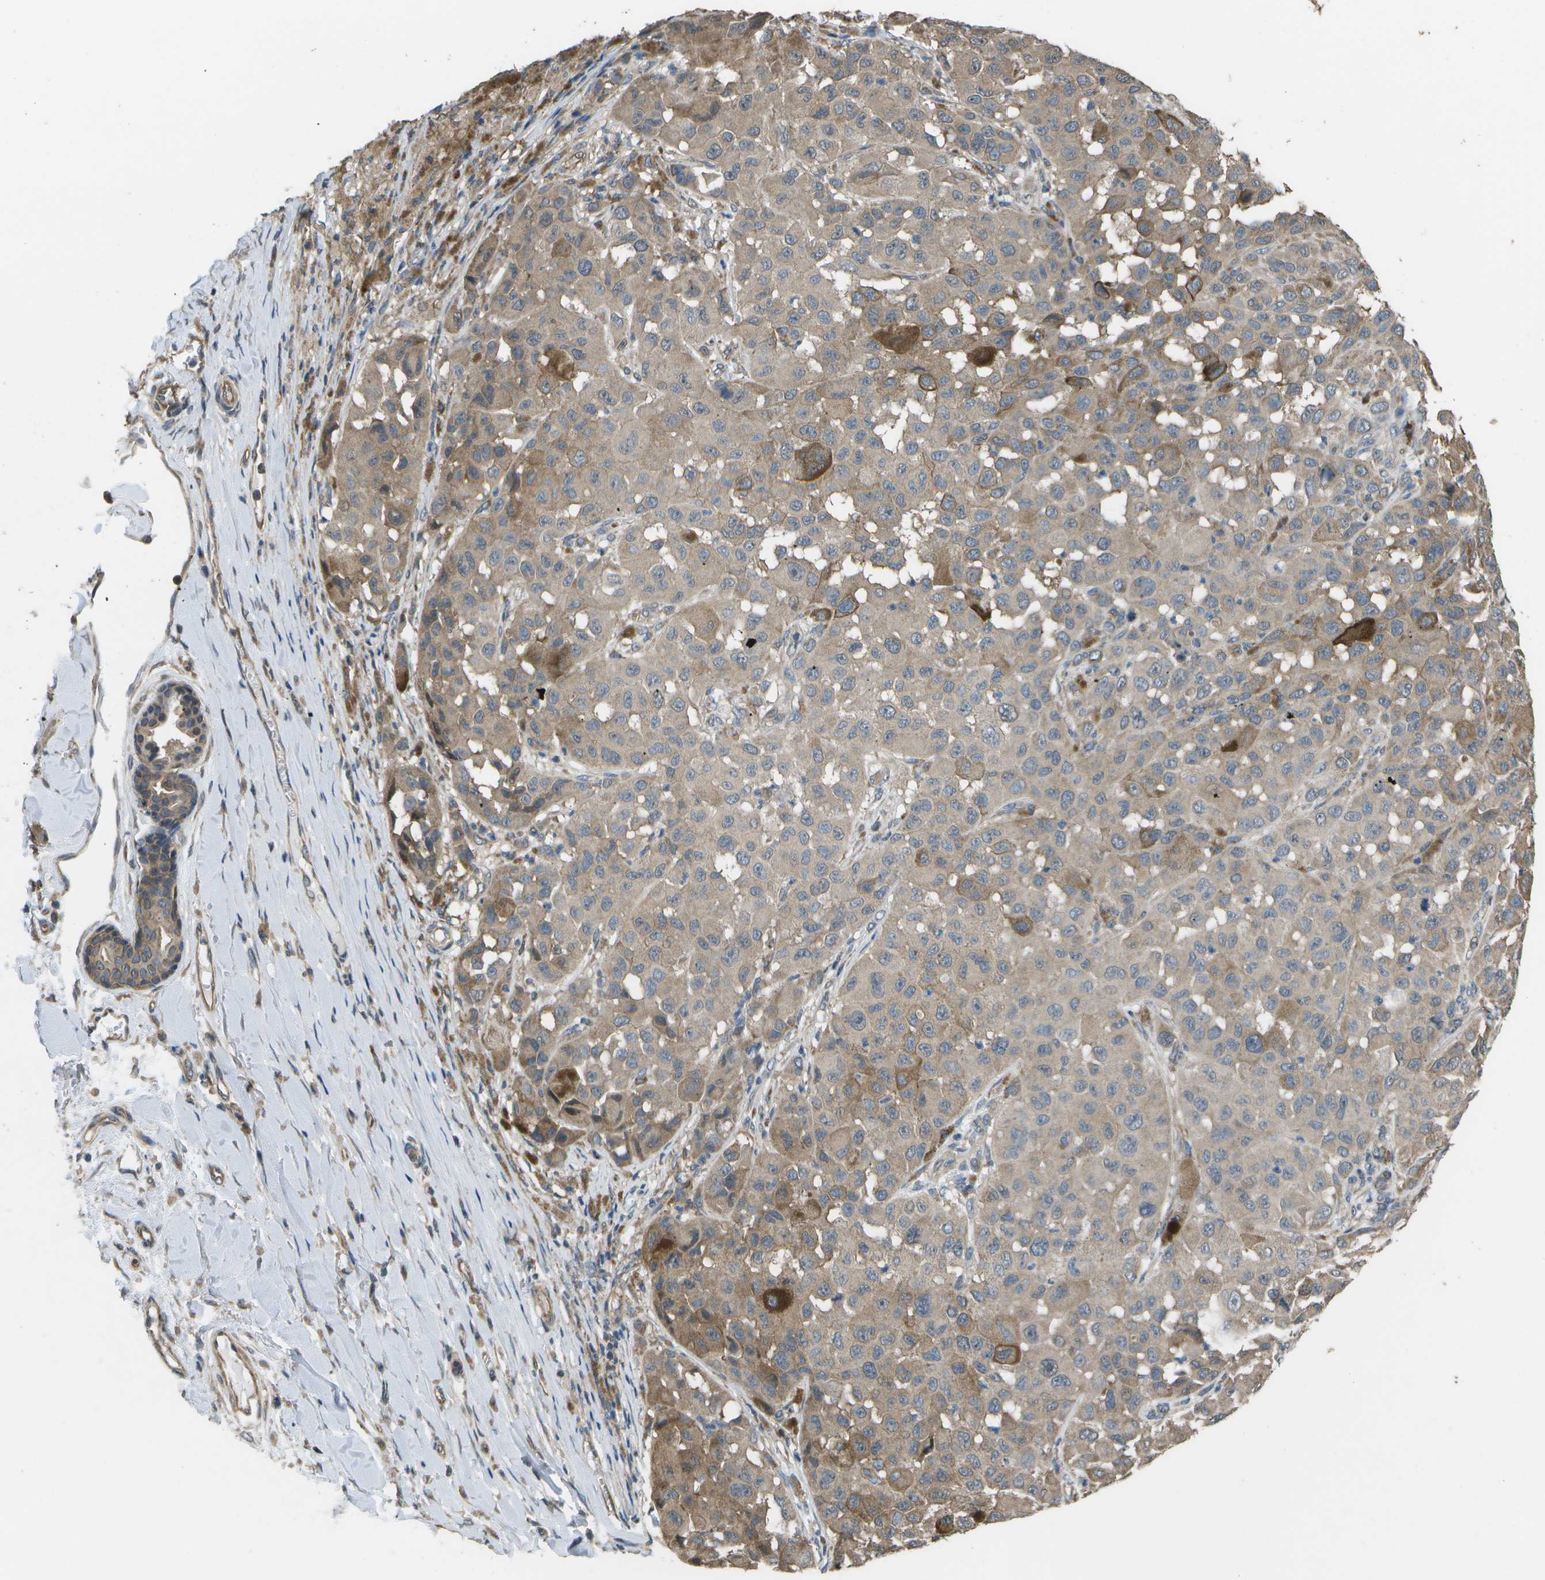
{"staining": {"intensity": "weak", "quantity": ">75%", "location": "cytoplasmic/membranous"}, "tissue": "melanoma", "cell_type": "Tumor cells", "image_type": "cancer", "snomed": [{"axis": "morphology", "description": "Malignant melanoma, NOS"}, {"axis": "topography", "description": "Skin"}], "caption": "Malignant melanoma tissue demonstrates weak cytoplasmic/membranous expression in about >75% of tumor cells", "gene": "CLNS1A", "patient": {"sex": "male", "age": 96}}